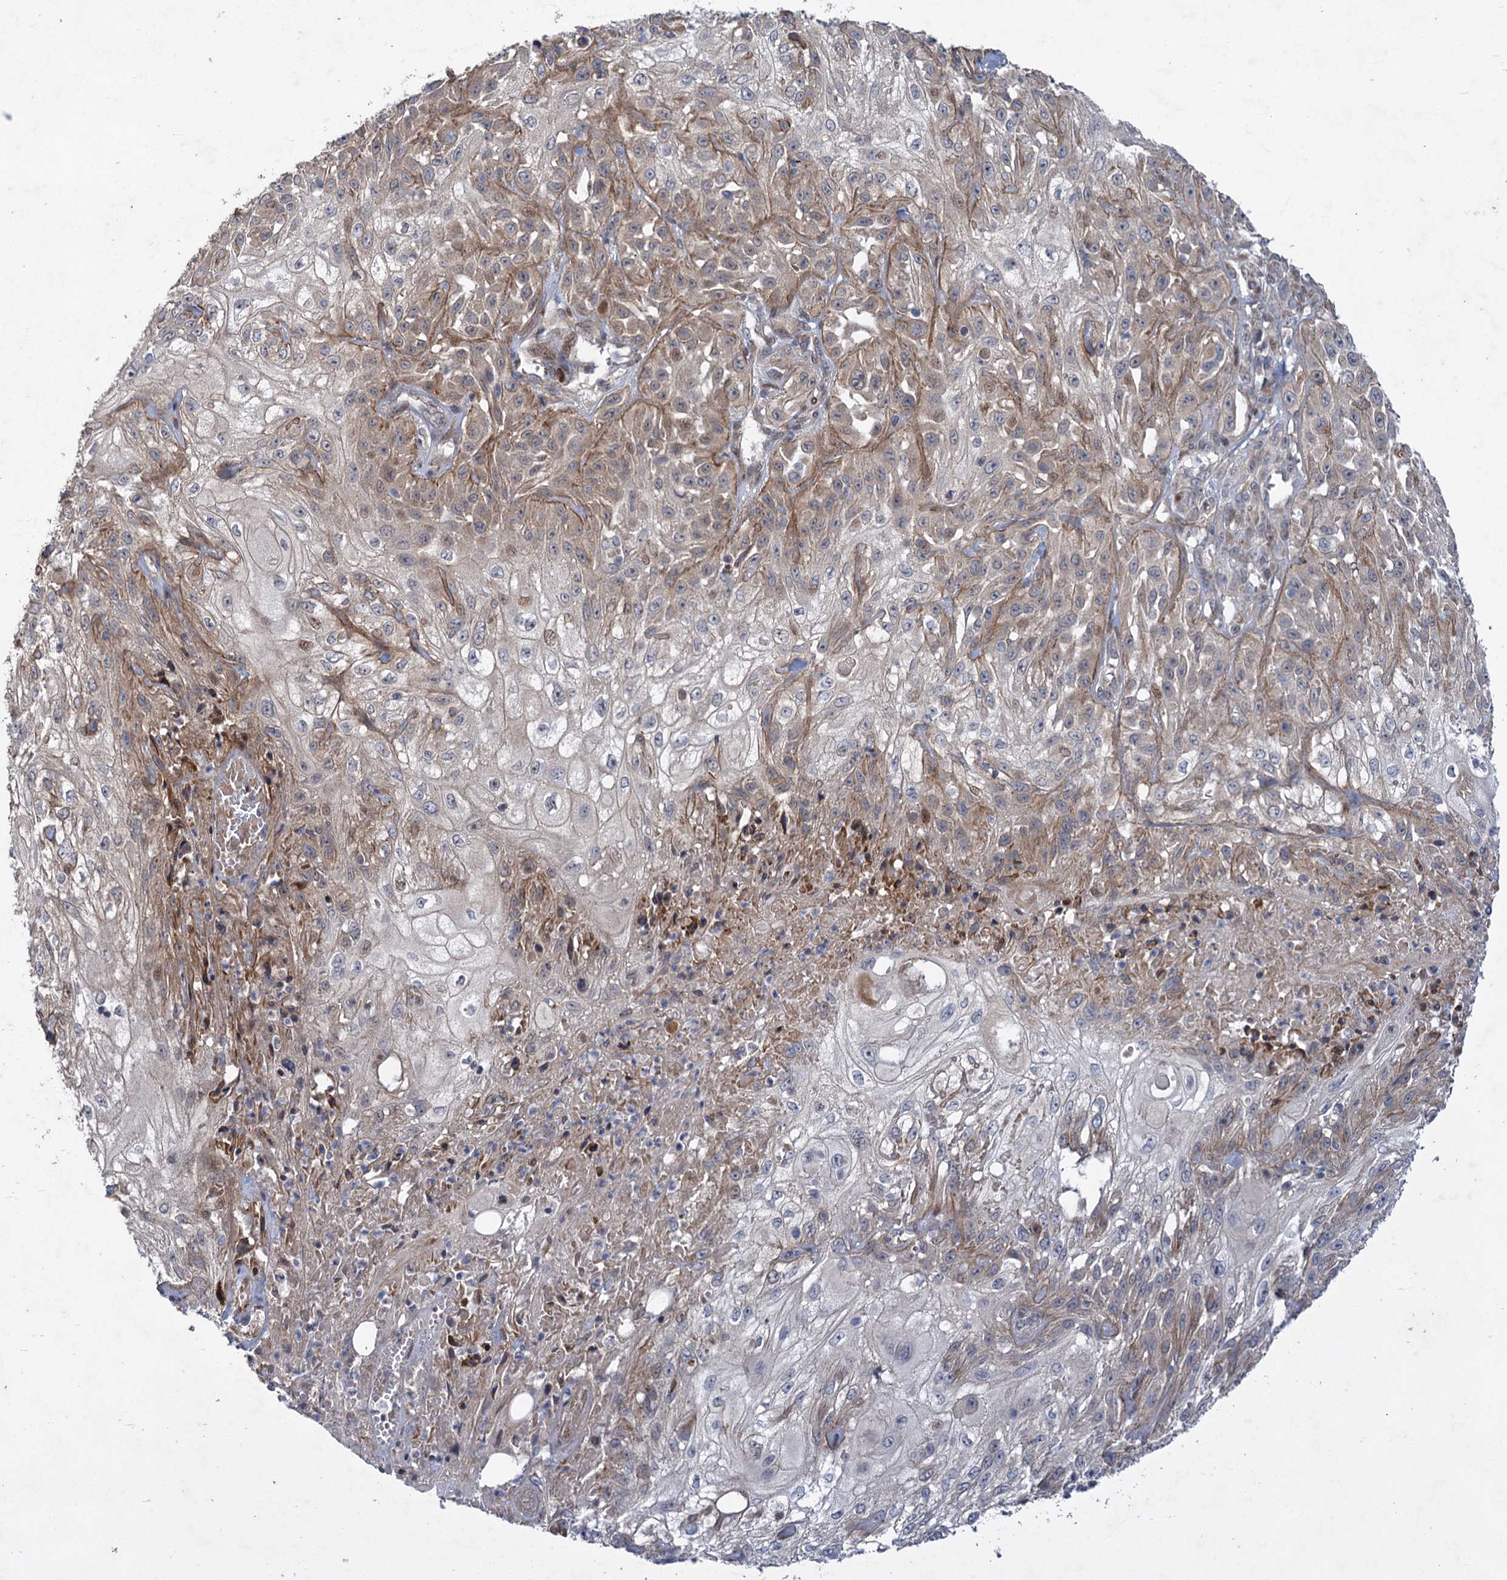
{"staining": {"intensity": "weak", "quantity": "<25%", "location": "cytoplasmic/membranous"}, "tissue": "skin cancer", "cell_type": "Tumor cells", "image_type": "cancer", "snomed": [{"axis": "morphology", "description": "Squamous cell carcinoma, NOS"}, {"axis": "morphology", "description": "Squamous cell carcinoma, metastatic, NOS"}, {"axis": "topography", "description": "Skin"}, {"axis": "topography", "description": "Lymph node"}], "caption": "Tumor cells are negative for protein expression in human skin cancer (metastatic squamous cell carcinoma). (DAB immunohistochemistry, high magnification).", "gene": "NUDT22", "patient": {"sex": "male", "age": 75}}